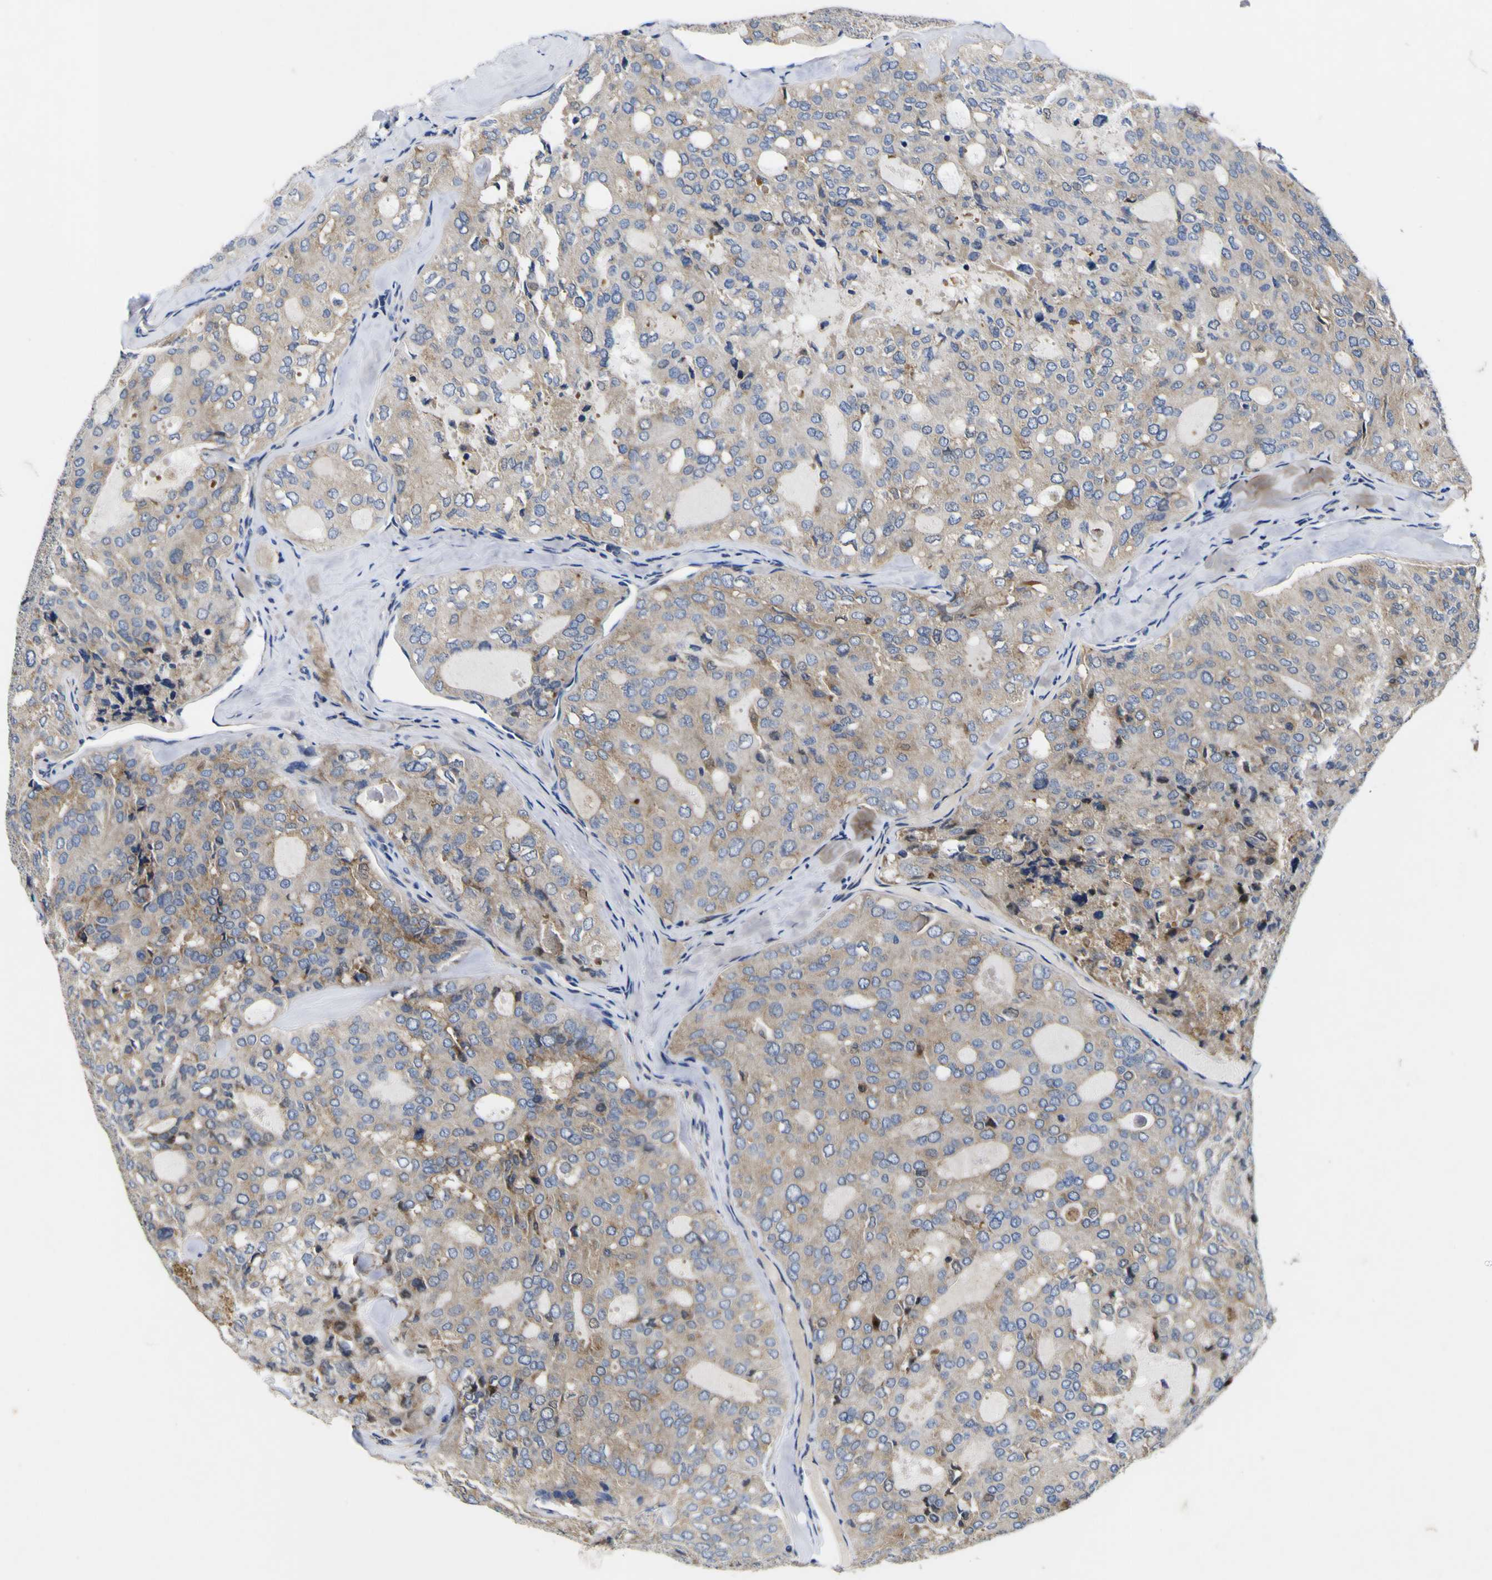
{"staining": {"intensity": "weak", "quantity": "25%-75%", "location": "cytoplasmic/membranous"}, "tissue": "thyroid cancer", "cell_type": "Tumor cells", "image_type": "cancer", "snomed": [{"axis": "morphology", "description": "Follicular adenoma carcinoma, NOS"}, {"axis": "topography", "description": "Thyroid gland"}], "caption": "Thyroid cancer (follicular adenoma carcinoma) was stained to show a protein in brown. There is low levels of weak cytoplasmic/membranous positivity in approximately 25%-75% of tumor cells. Nuclei are stained in blue.", "gene": "COA1", "patient": {"sex": "male", "age": 75}}